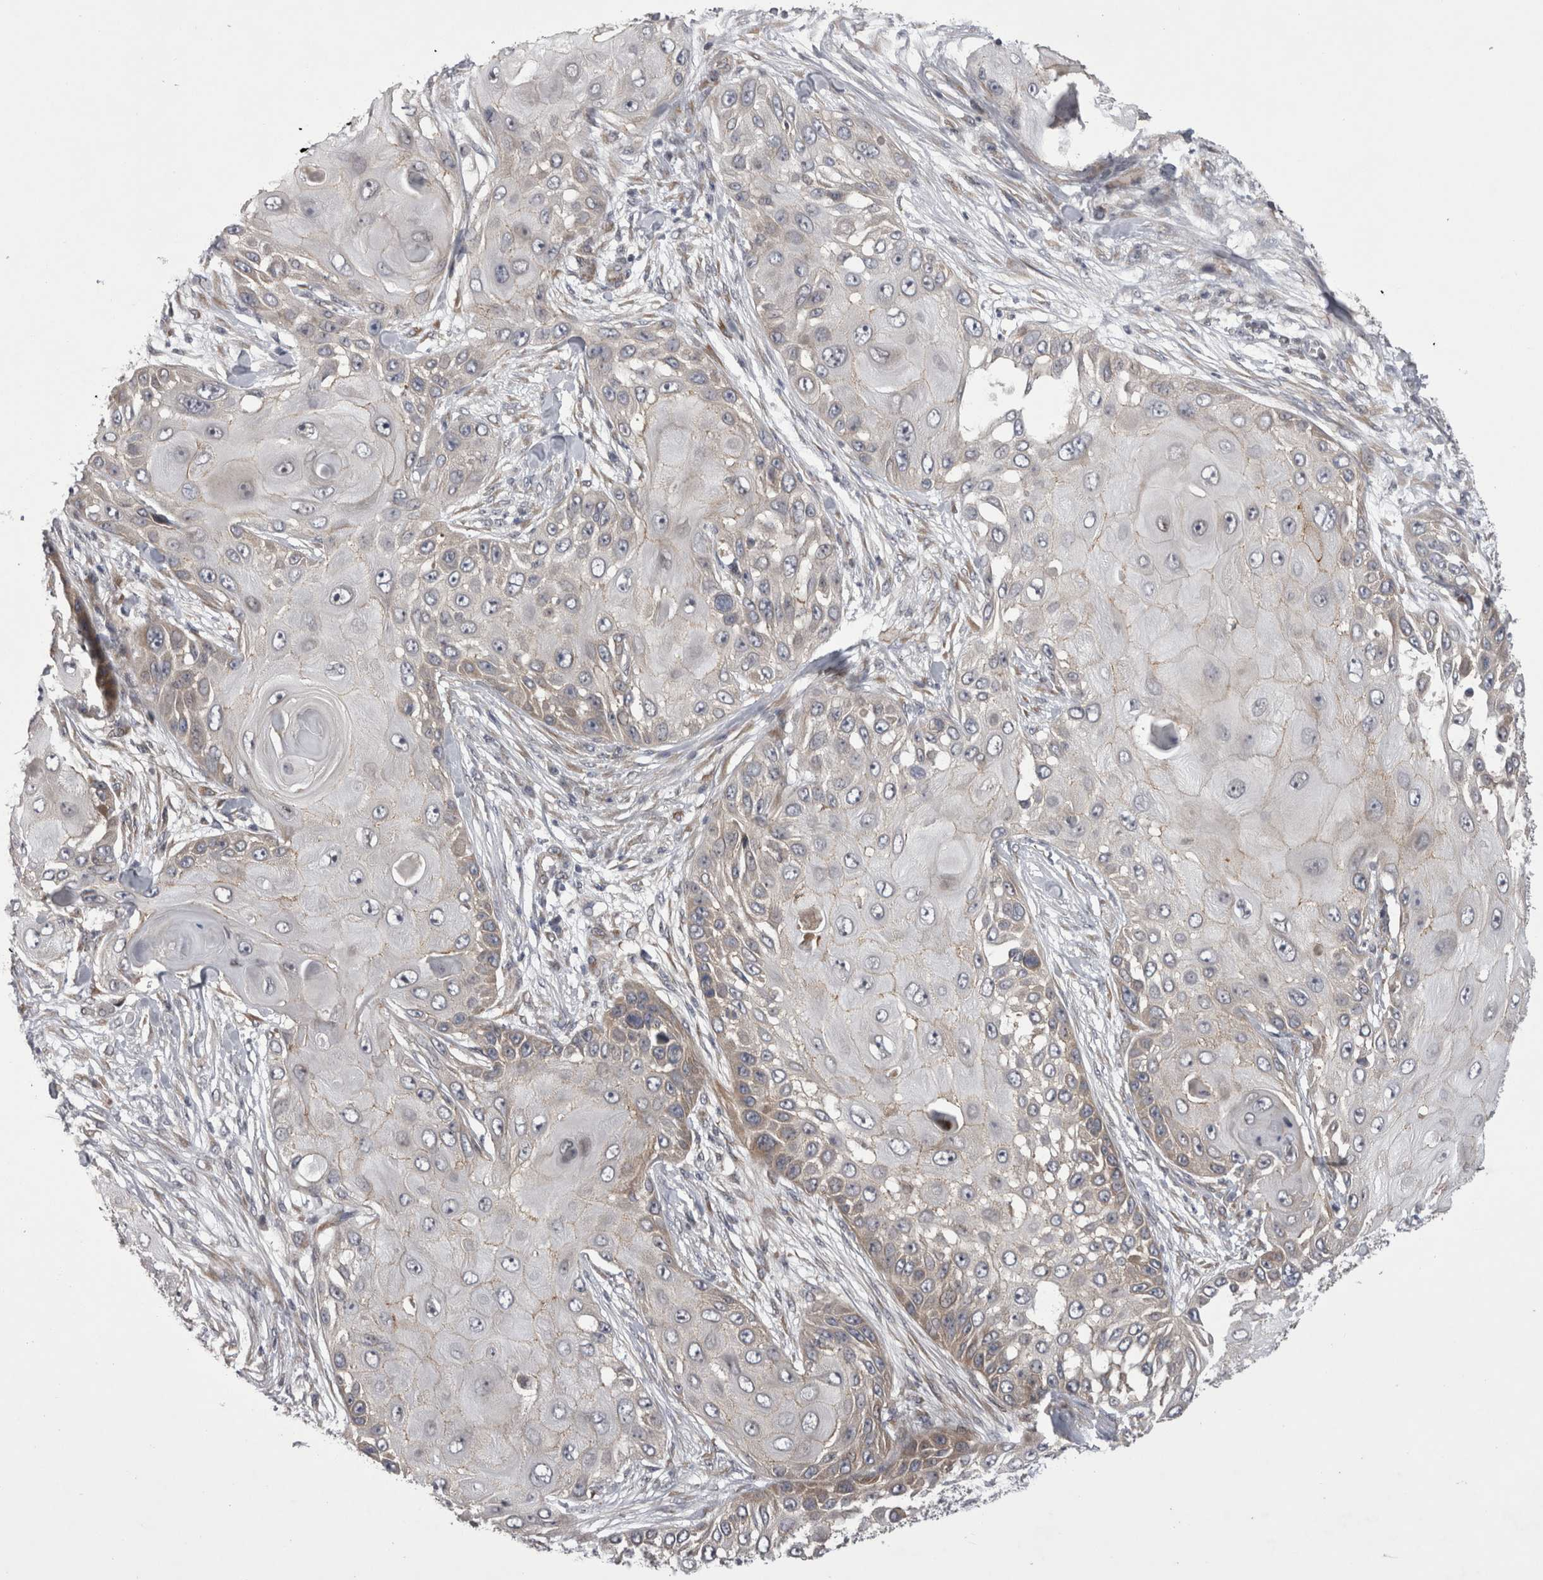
{"staining": {"intensity": "weak", "quantity": "<25%", "location": "cytoplasmic/membranous"}, "tissue": "skin cancer", "cell_type": "Tumor cells", "image_type": "cancer", "snomed": [{"axis": "morphology", "description": "Squamous cell carcinoma, NOS"}, {"axis": "topography", "description": "Skin"}], "caption": "Immunohistochemistry (IHC) image of neoplastic tissue: human skin cancer stained with DAB reveals no significant protein staining in tumor cells.", "gene": "NENF", "patient": {"sex": "female", "age": 44}}